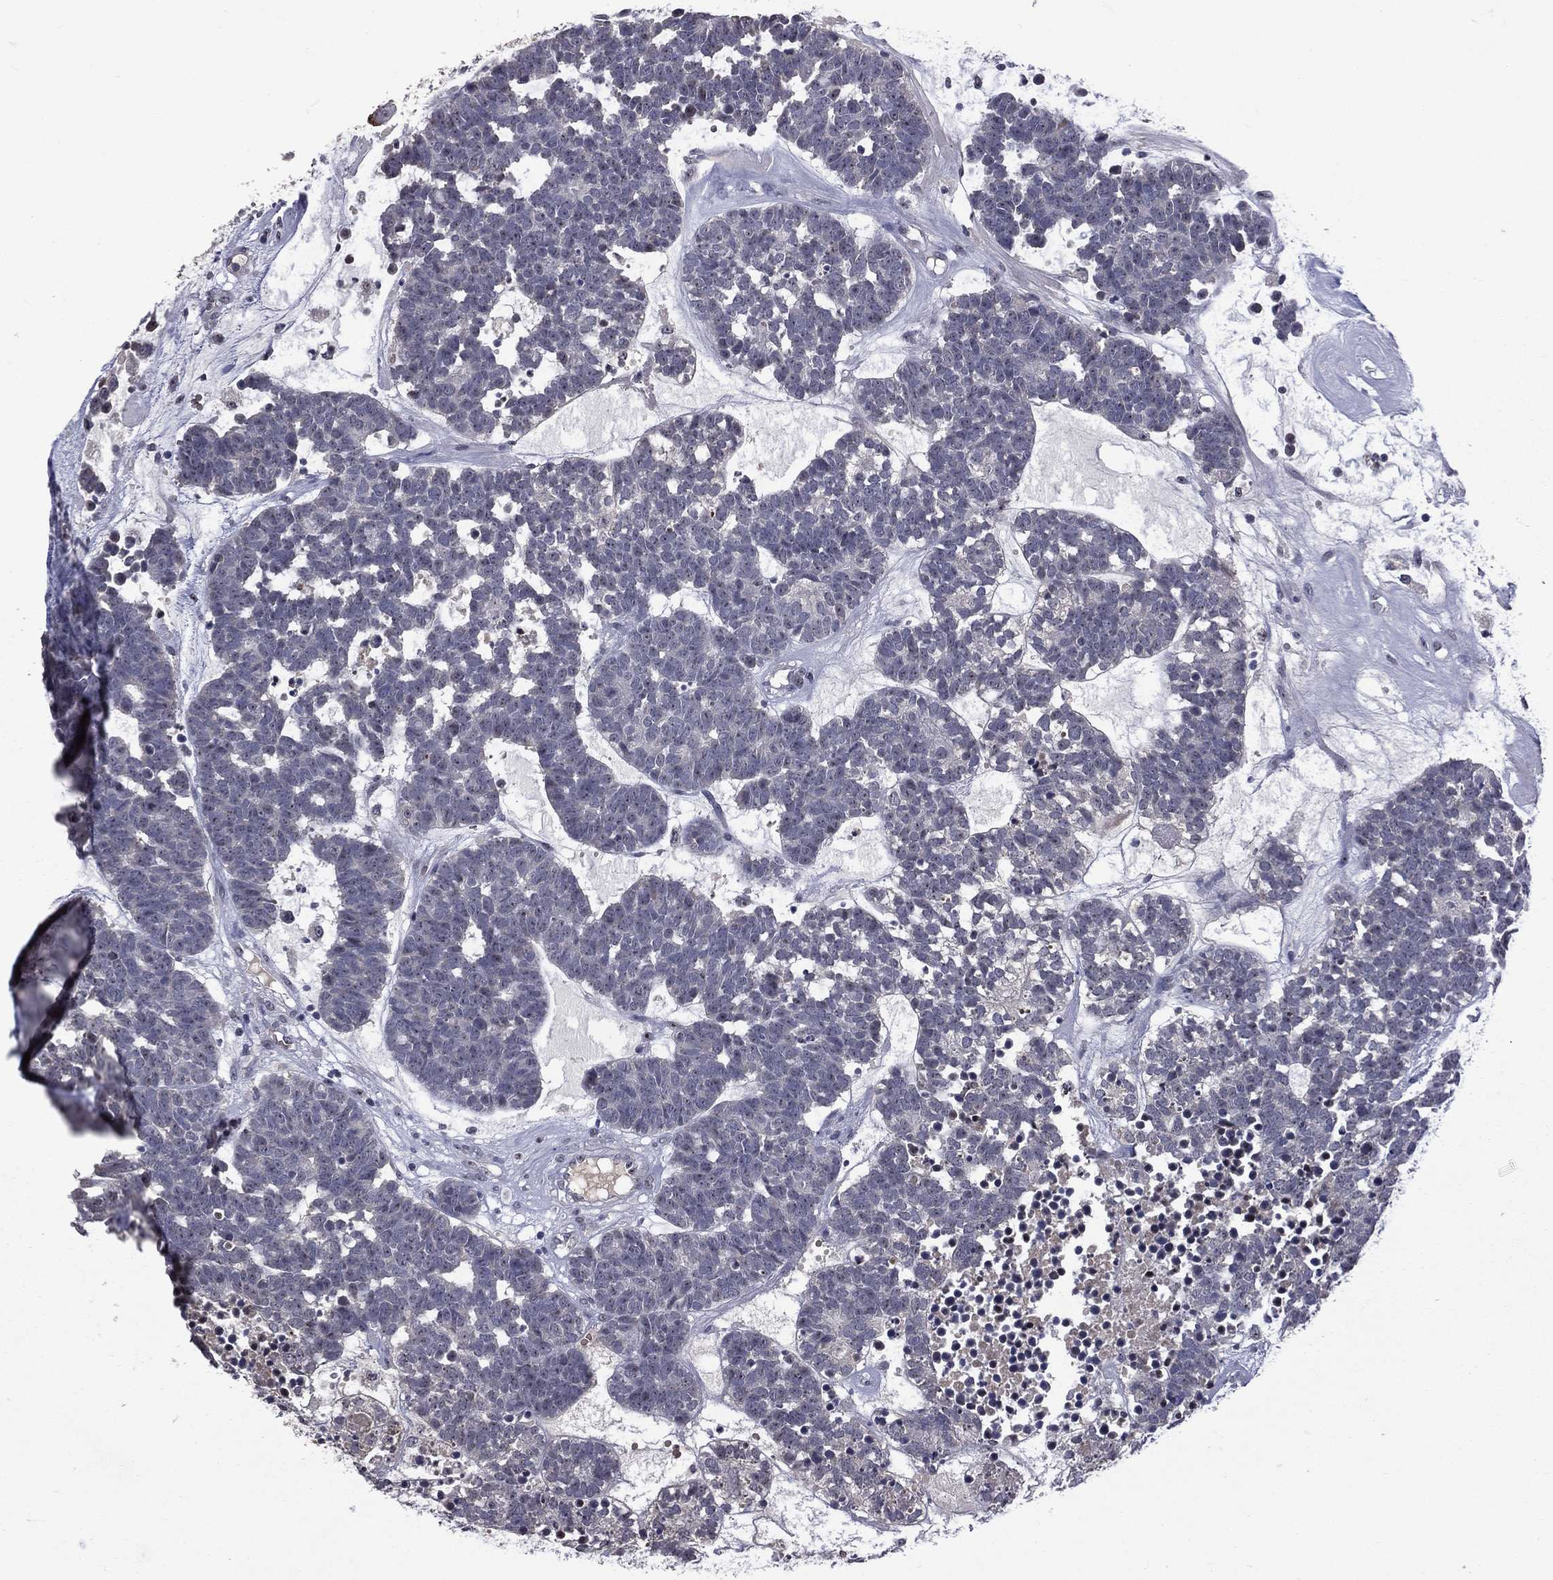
{"staining": {"intensity": "negative", "quantity": "none", "location": "none"}, "tissue": "head and neck cancer", "cell_type": "Tumor cells", "image_type": "cancer", "snomed": [{"axis": "morphology", "description": "Adenocarcinoma, NOS"}, {"axis": "topography", "description": "Head-Neck"}], "caption": "Immunohistochemistry micrograph of human head and neck adenocarcinoma stained for a protein (brown), which exhibits no staining in tumor cells.", "gene": "DSG4", "patient": {"sex": "female", "age": 81}}